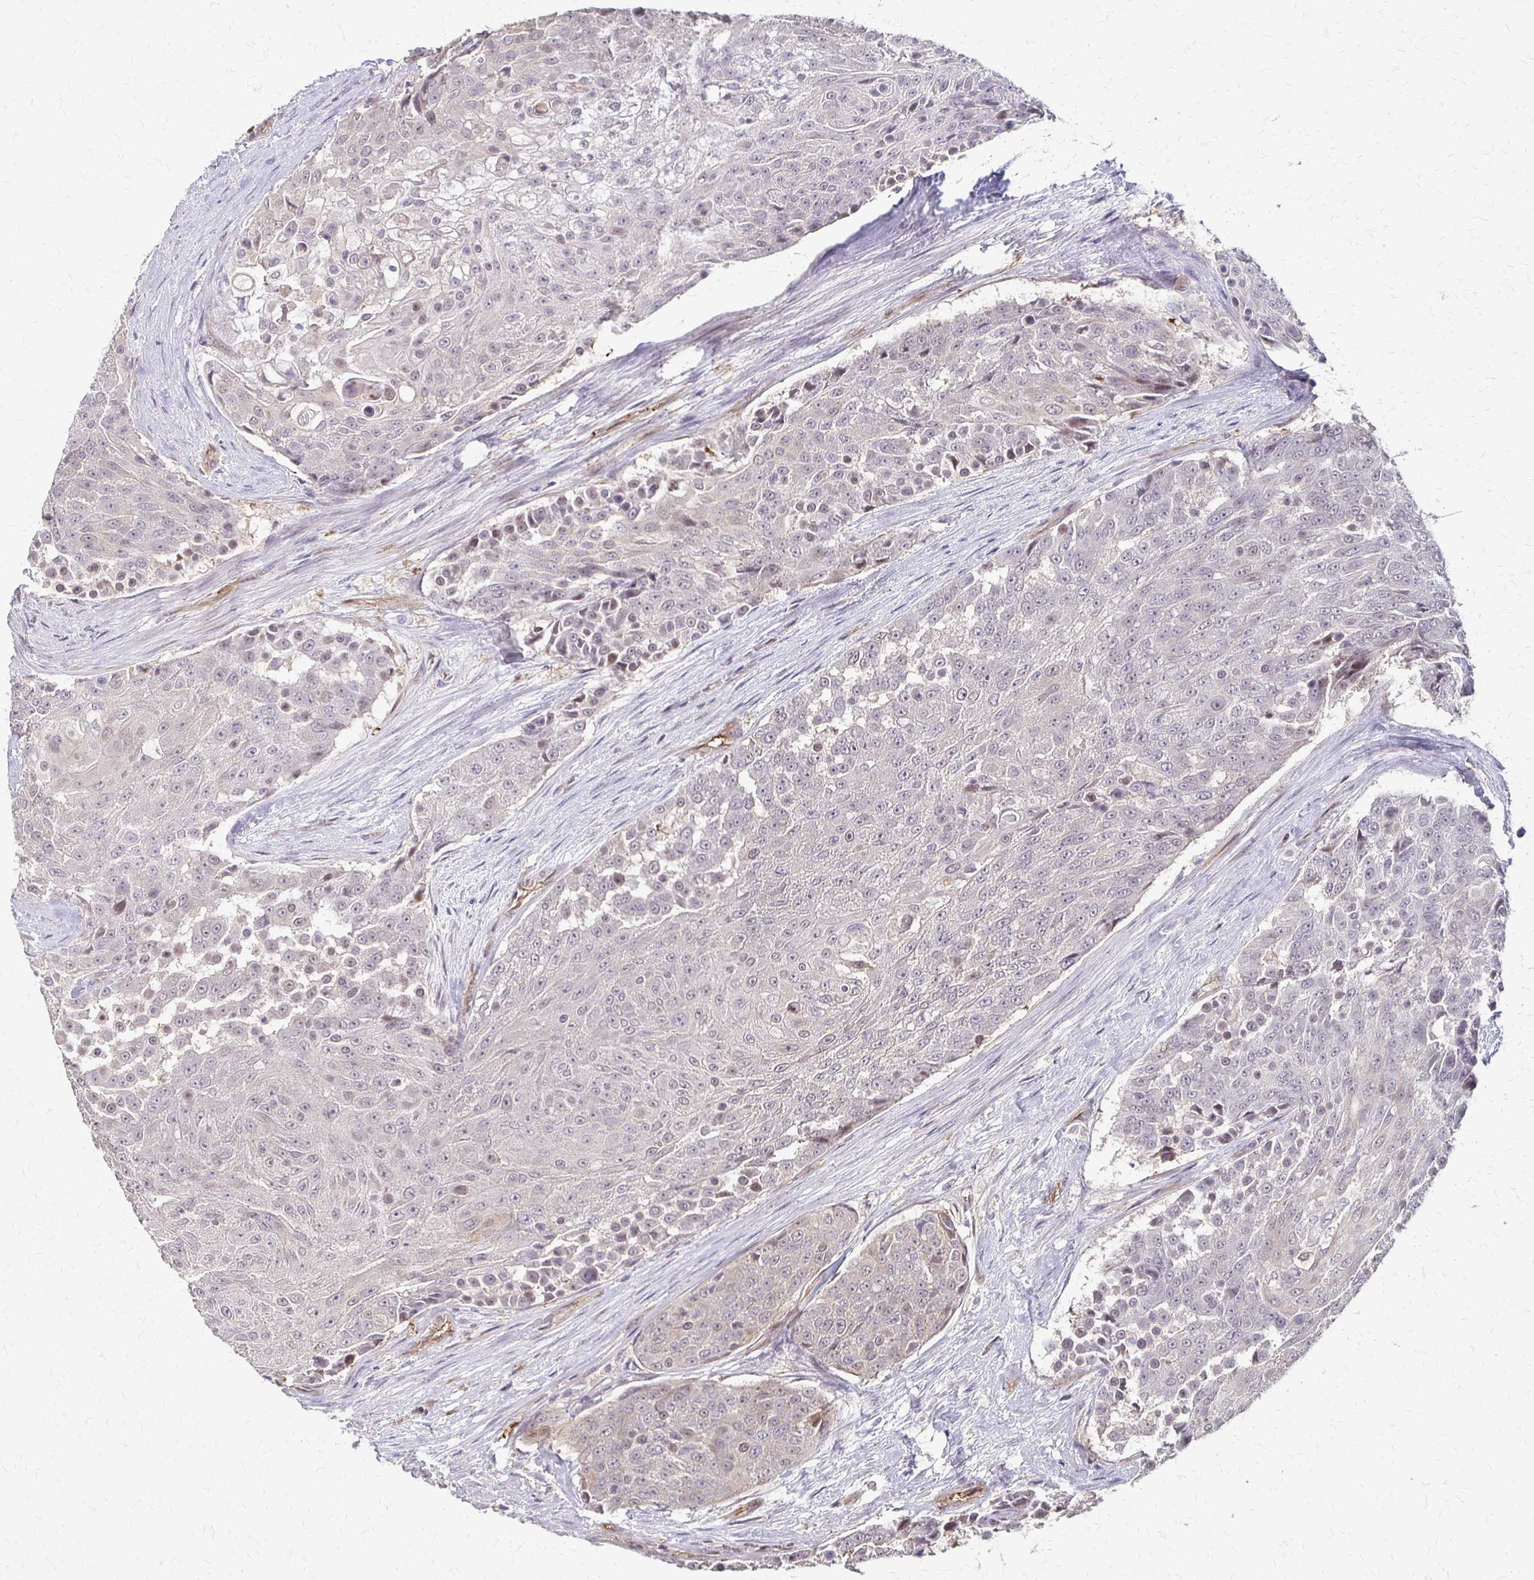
{"staining": {"intensity": "negative", "quantity": "none", "location": "none"}, "tissue": "urothelial cancer", "cell_type": "Tumor cells", "image_type": "cancer", "snomed": [{"axis": "morphology", "description": "Urothelial carcinoma, High grade"}, {"axis": "topography", "description": "Urinary bladder"}], "caption": "This is an immunohistochemistry image of human urothelial carcinoma (high-grade). There is no positivity in tumor cells.", "gene": "CFL2", "patient": {"sex": "female", "age": 63}}